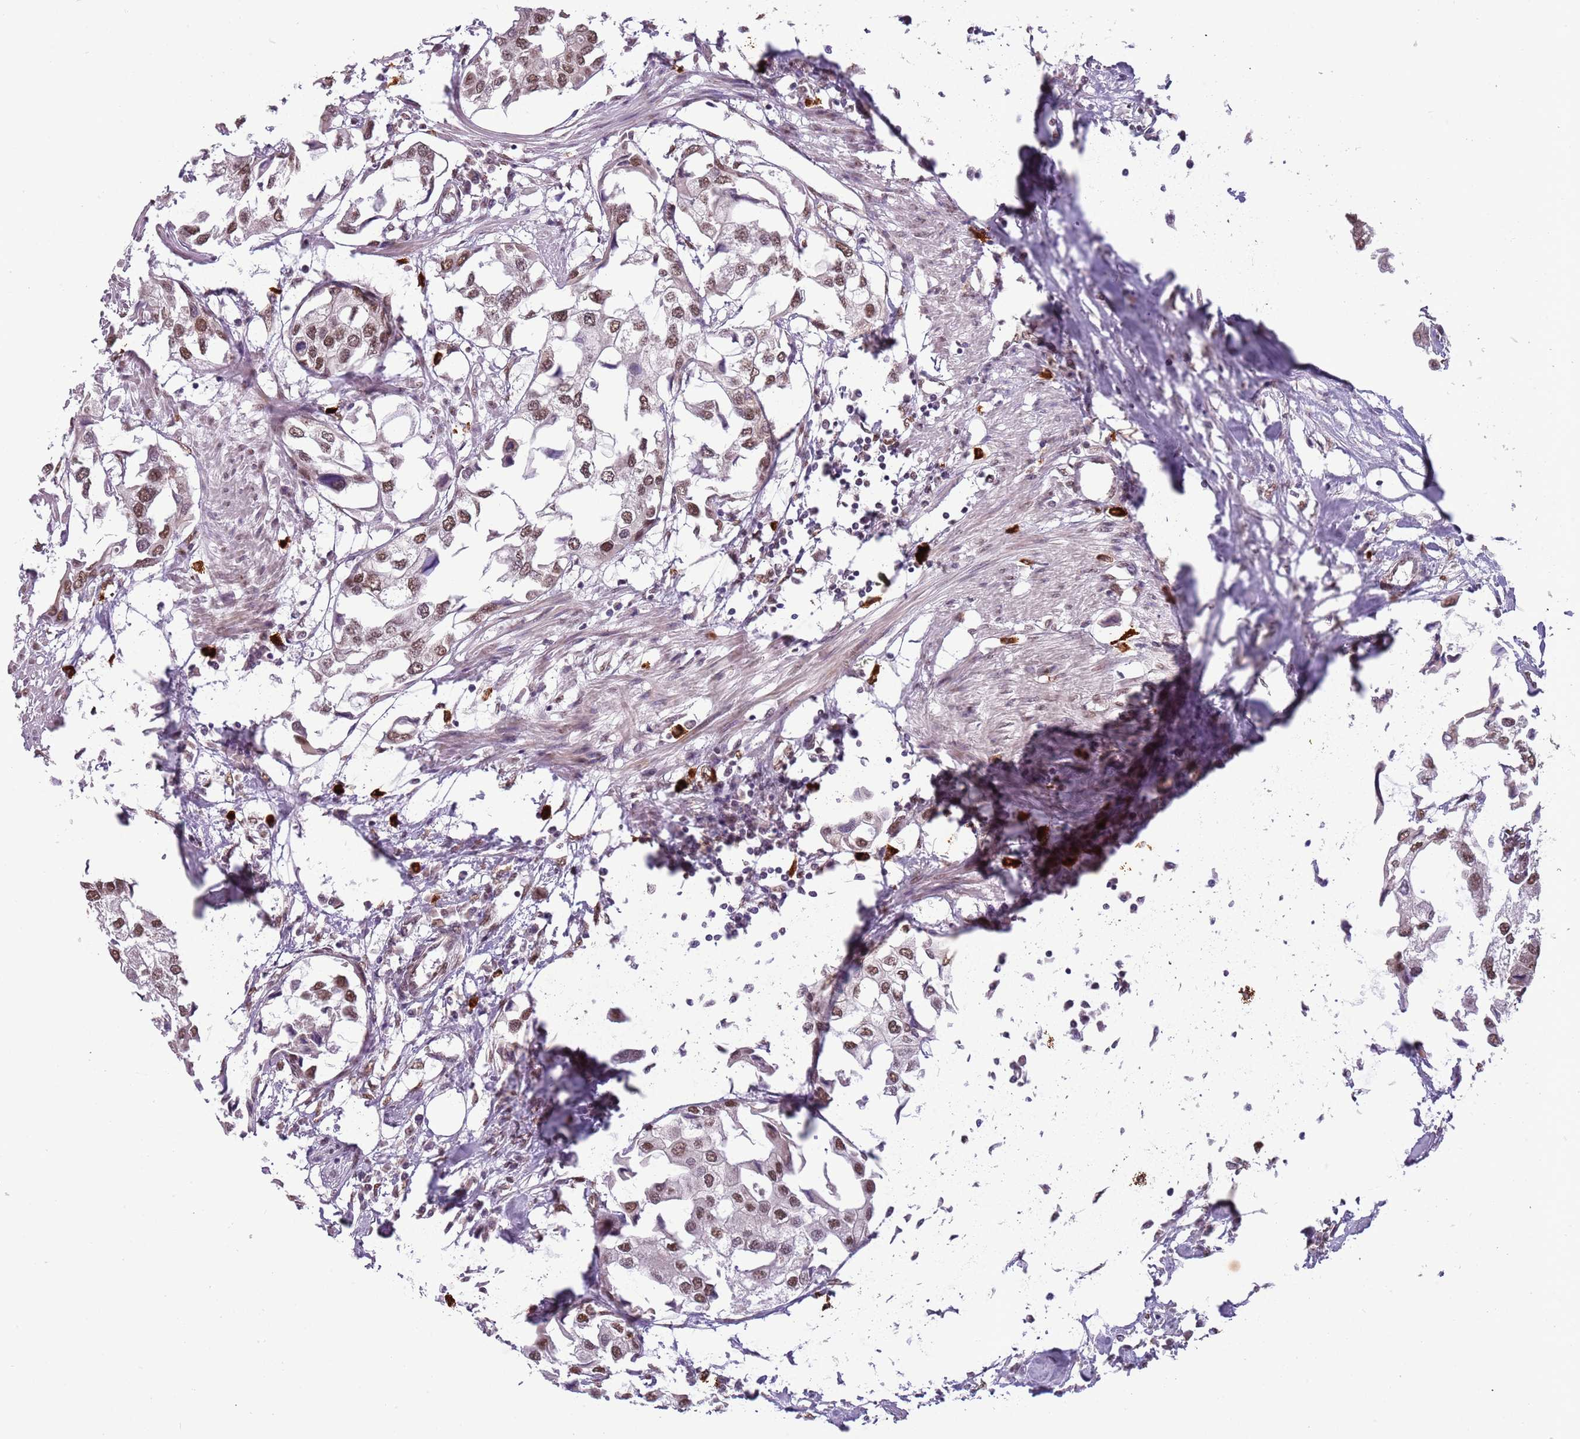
{"staining": {"intensity": "moderate", "quantity": ">75%", "location": "nuclear"}, "tissue": "urothelial cancer", "cell_type": "Tumor cells", "image_type": "cancer", "snomed": [{"axis": "morphology", "description": "Urothelial carcinoma, High grade"}, {"axis": "topography", "description": "Urinary bladder"}], "caption": "Approximately >75% of tumor cells in human urothelial cancer reveal moderate nuclear protein staining as visualized by brown immunohistochemical staining.", "gene": "FAM120AOS", "patient": {"sex": "male", "age": 64}}